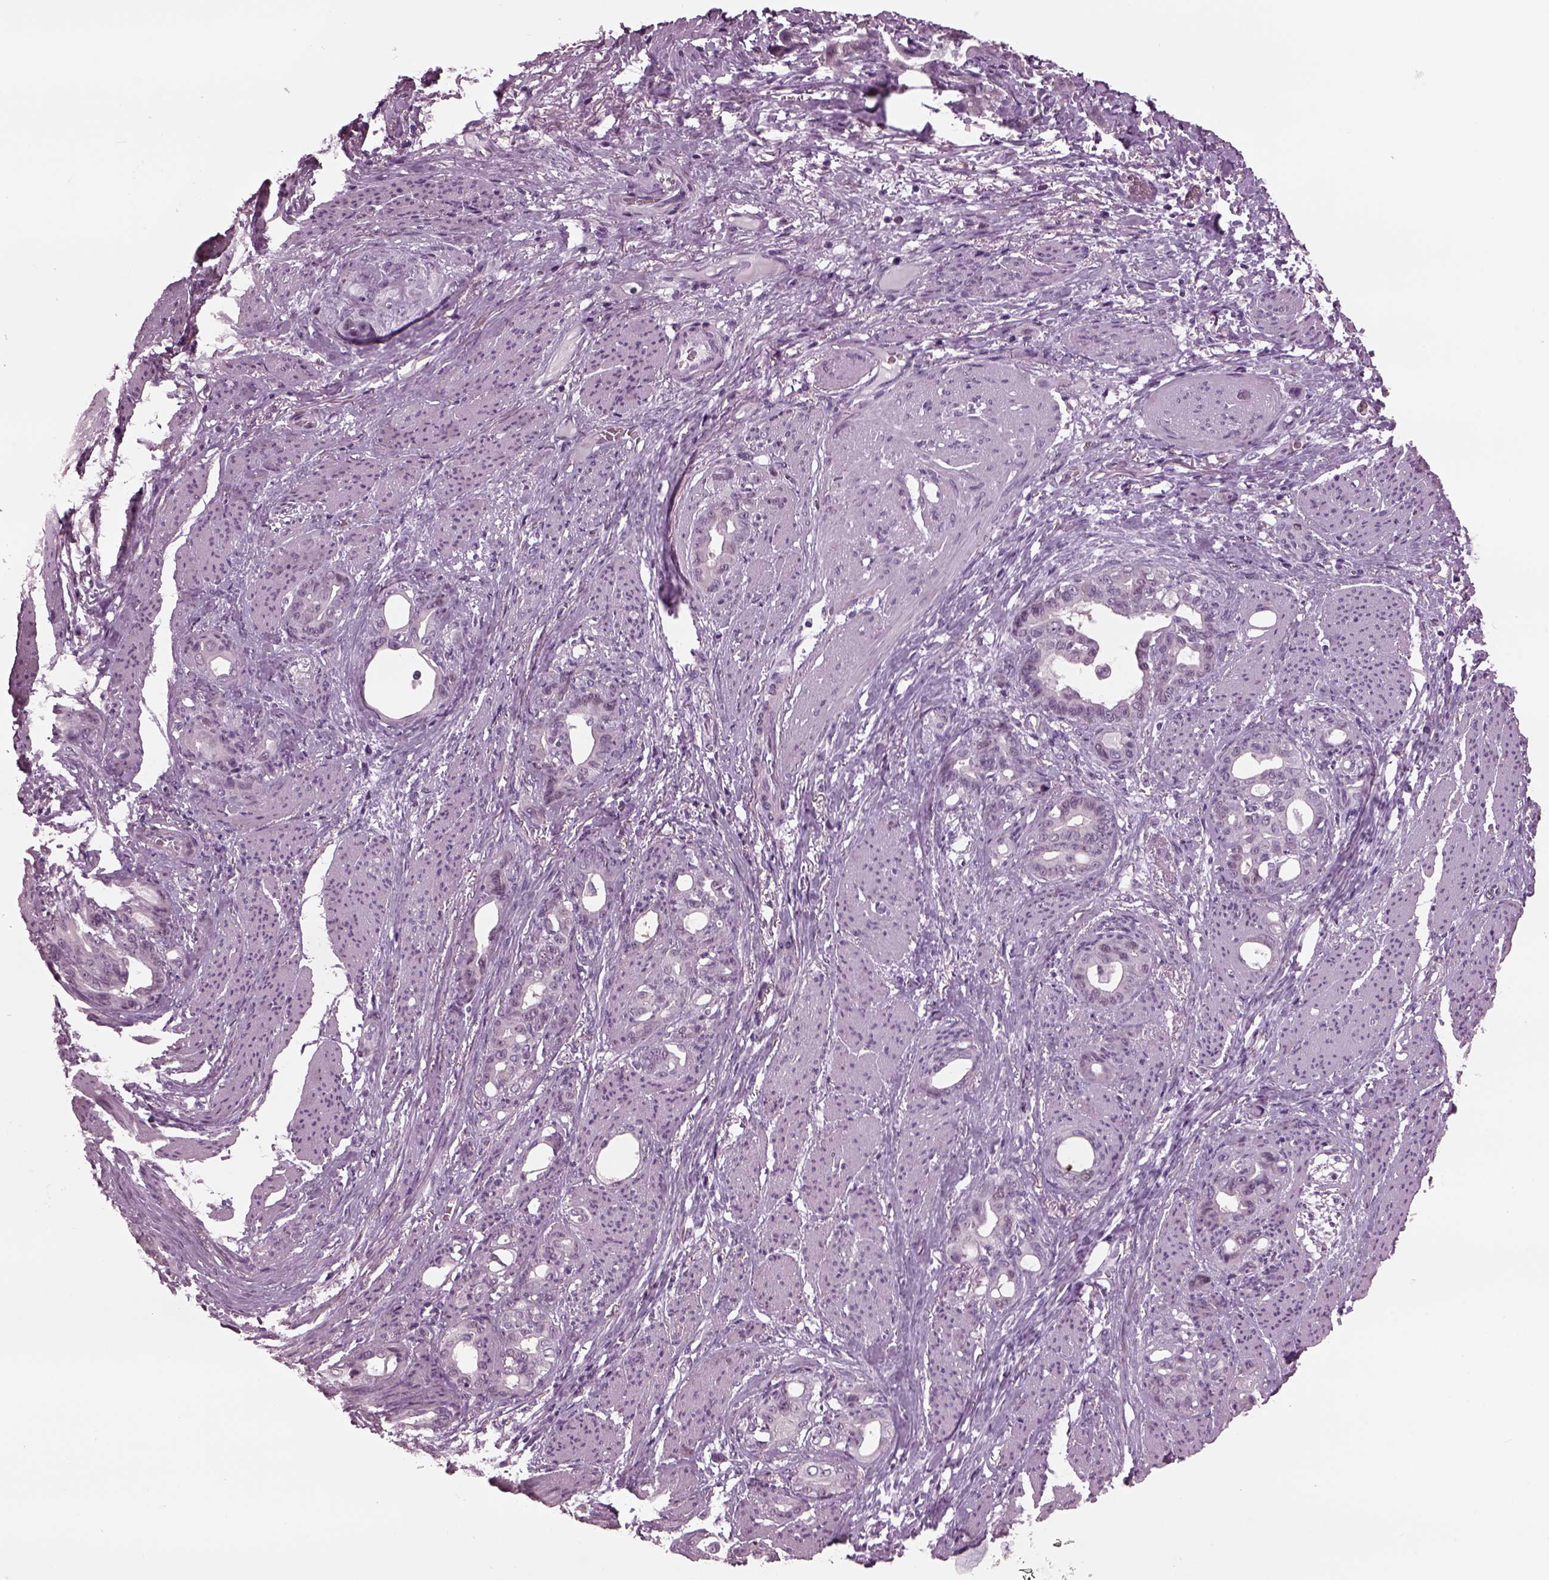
{"staining": {"intensity": "negative", "quantity": "none", "location": "none"}, "tissue": "stomach cancer", "cell_type": "Tumor cells", "image_type": "cancer", "snomed": [{"axis": "morphology", "description": "Normal tissue, NOS"}, {"axis": "morphology", "description": "Adenocarcinoma, NOS"}, {"axis": "topography", "description": "Esophagus"}, {"axis": "topography", "description": "Stomach, upper"}], "caption": "Tumor cells are negative for protein expression in human adenocarcinoma (stomach).", "gene": "TPPP2", "patient": {"sex": "male", "age": 62}}